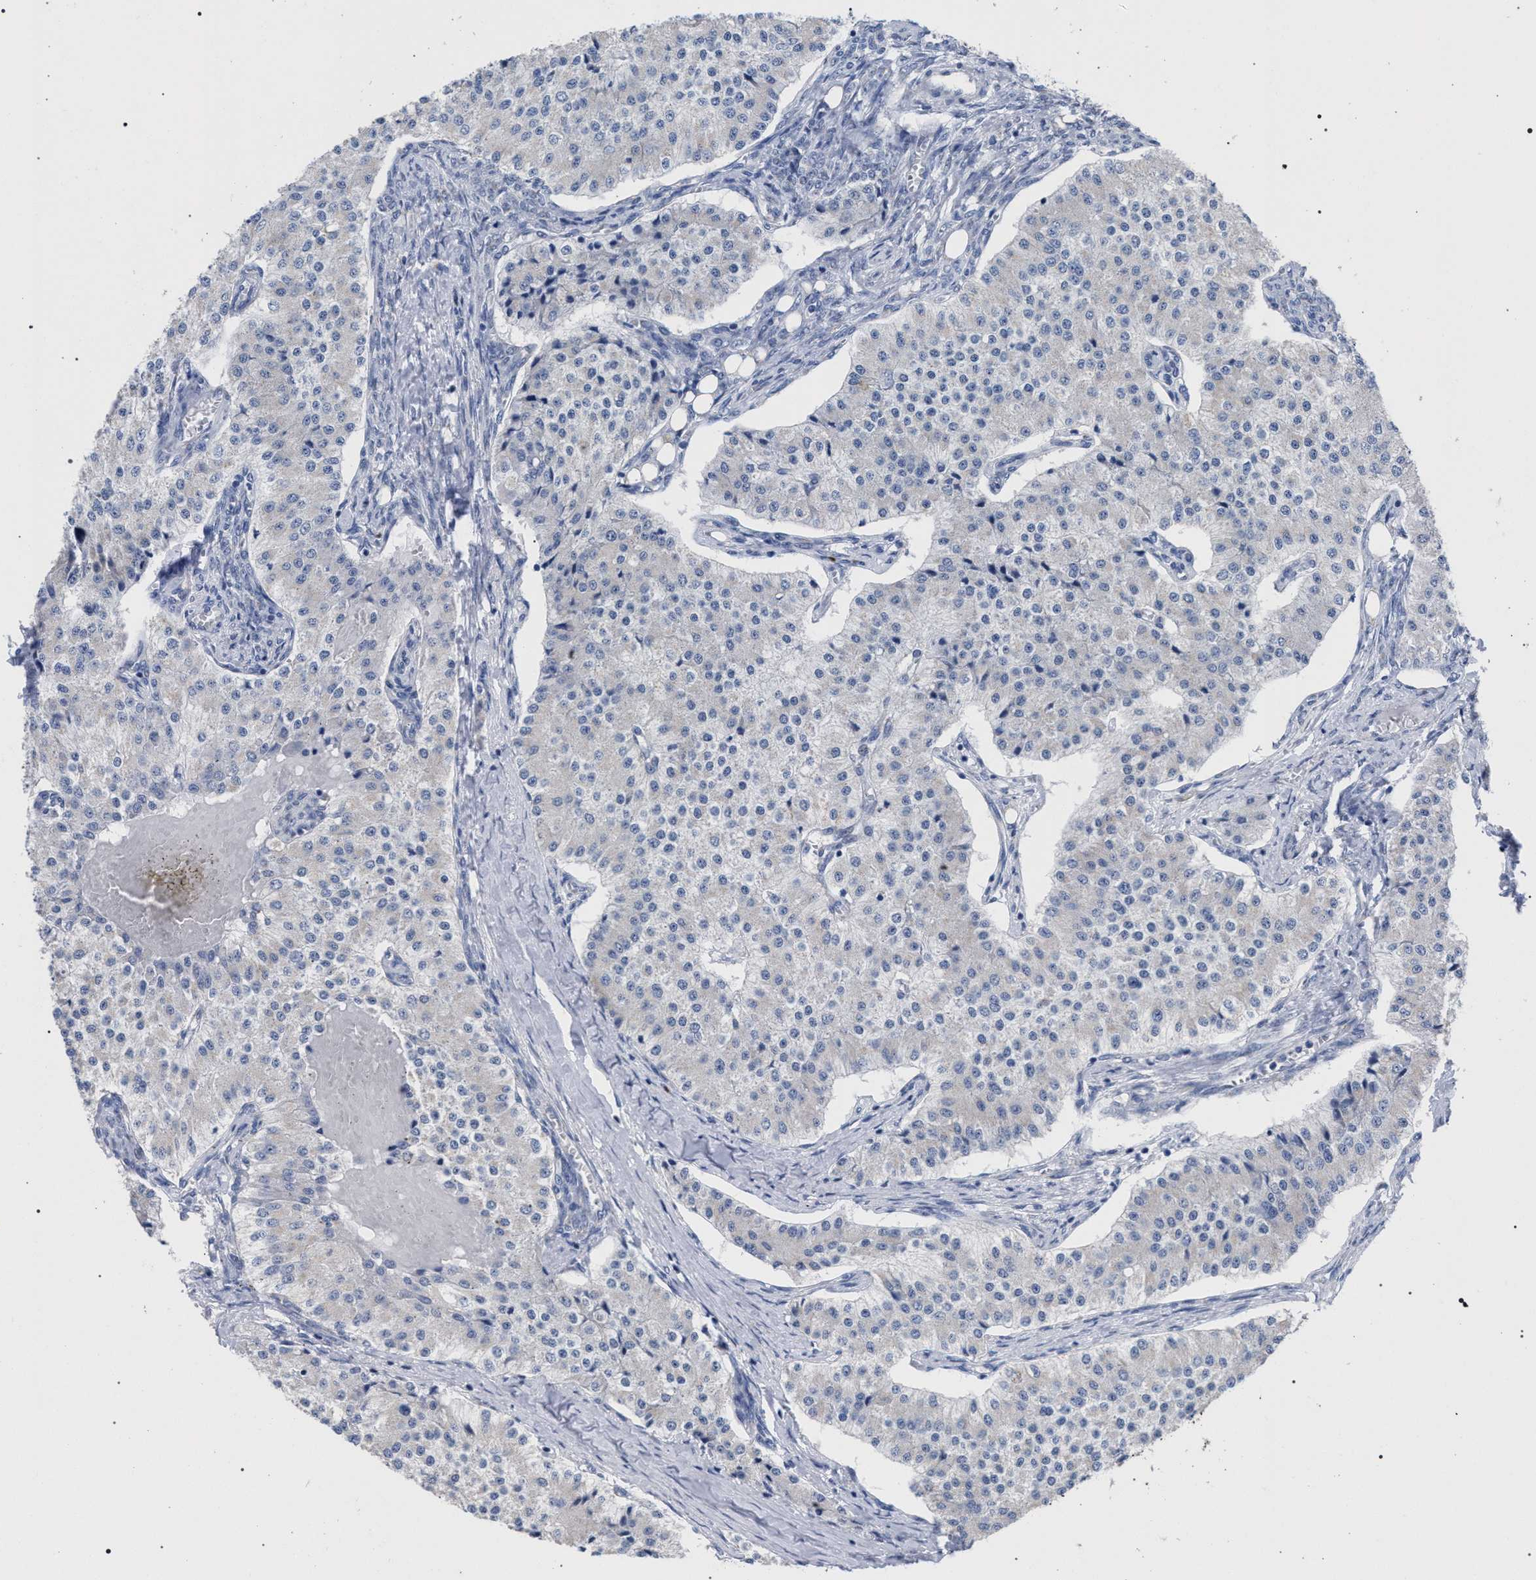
{"staining": {"intensity": "negative", "quantity": "none", "location": "none"}, "tissue": "carcinoid", "cell_type": "Tumor cells", "image_type": "cancer", "snomed": [{"axis": "morphology", "description": "Carcinoid, malignant, NOS"}, {"axis": "topography", "description": "Colon"}], "caption": "Tumor cells are negative for protein expression in human carcinoid. Nuclei are stained in blue.", "gene": "GOLGA2", "patient": {"sex": "female", "age": 52}}